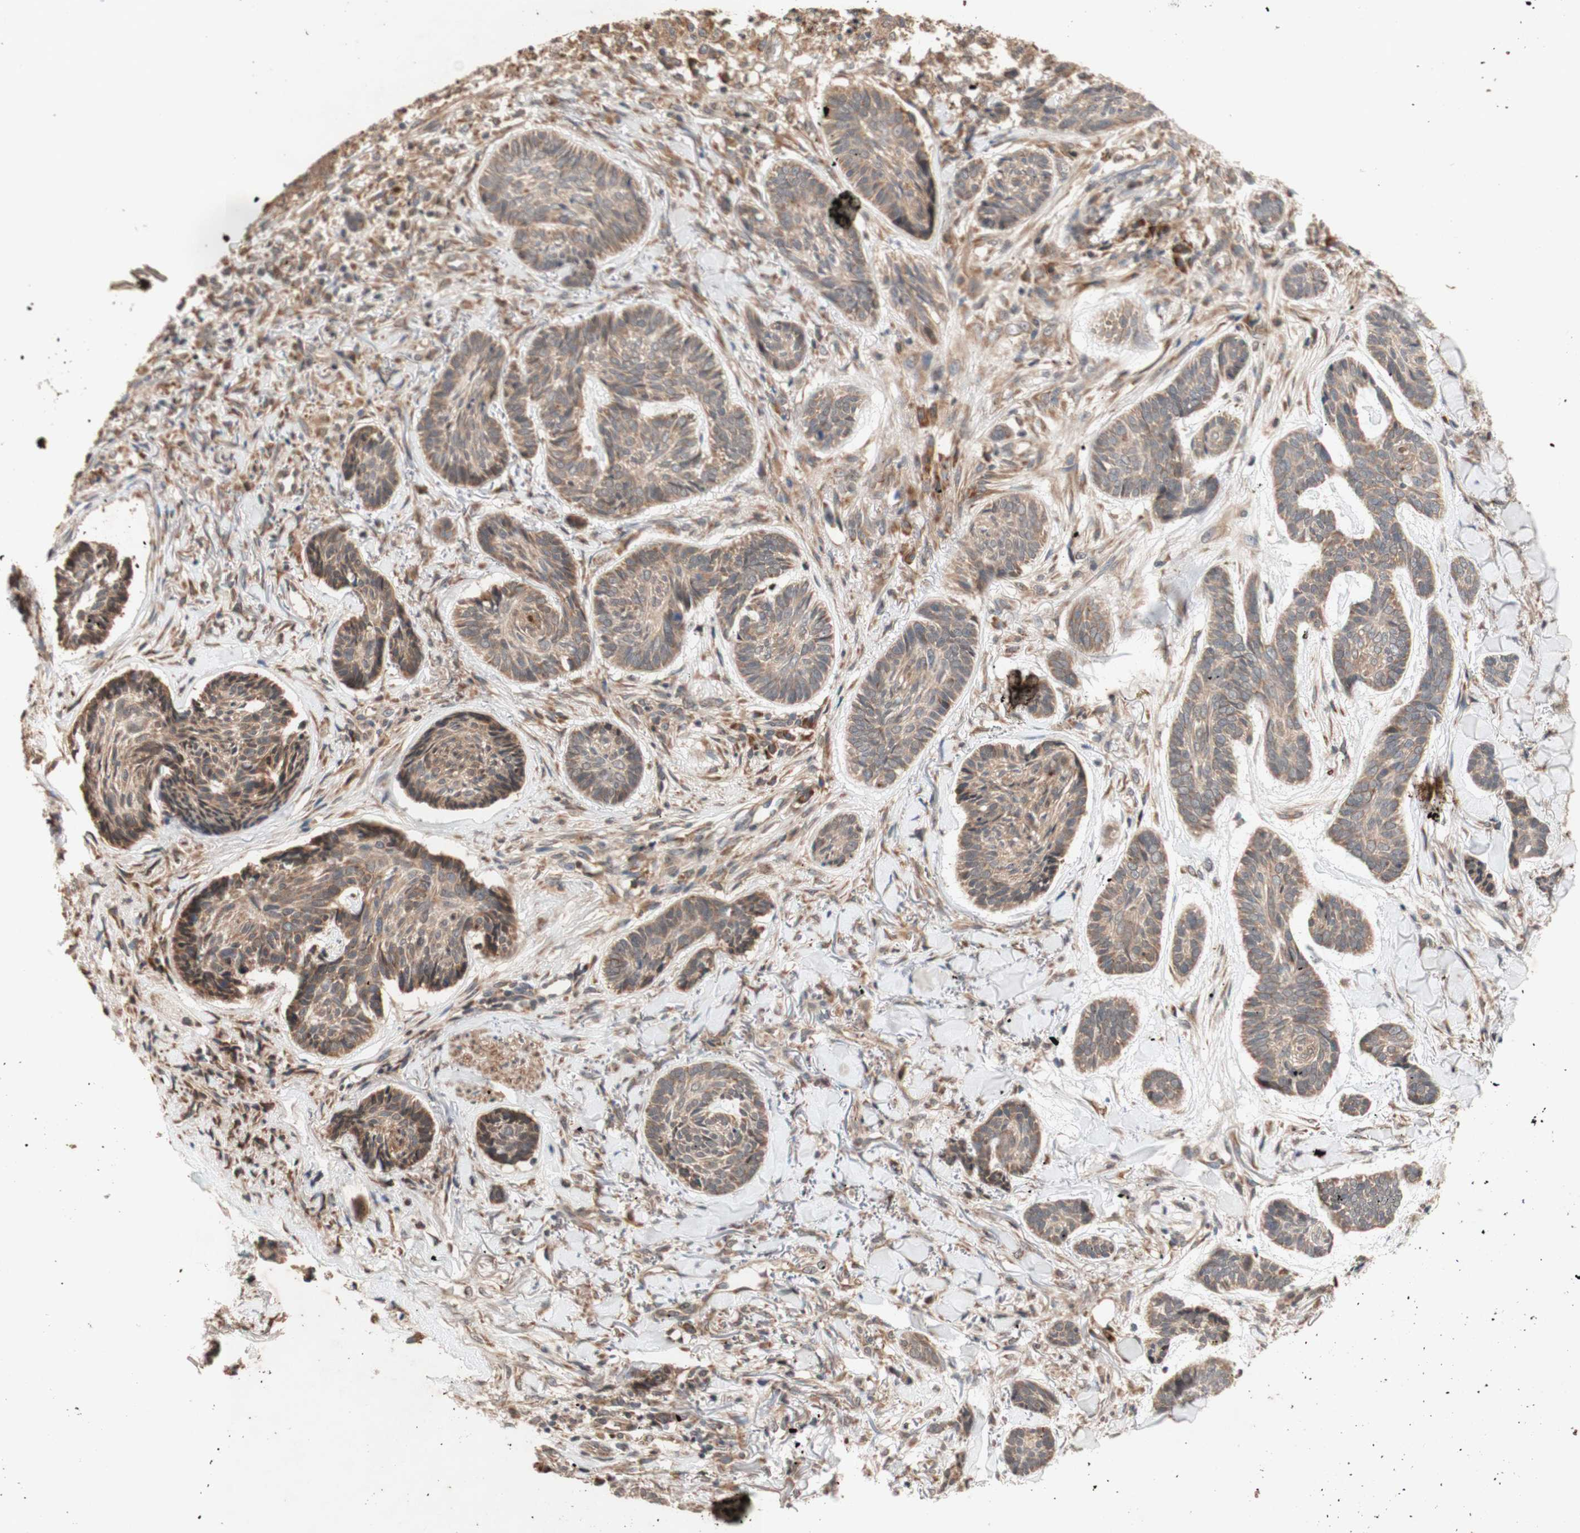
{"staining": {"intensity": "moderate", "quantity": ">75%", "location": "cytoplasmic/membranous"}, "tissue": "skin cancer", "cell_type": "Tumor cells", "image_type": "cancer", "snomed": [{"axis": "morphology", "description": "Basal cell carcinoma"}, {"axis": "topography", "description": "Skin"}], "caption": "Immunohistochemistry staining of basal cell carcinoma (skin), which demonstrates medium levels of moderate cytoplasmic/membranous positivity in about >75% of tumor cells indicating moderate cytoplasmic/membranous protein expression. The staining was performed using DAB (3,3'-diaminobenzidine) (brown) for protein detection and nuclei were counterstained in hematoxylin (blue).", "gene": "DDOST", "patient": {"sex": "male", "age": 43}}